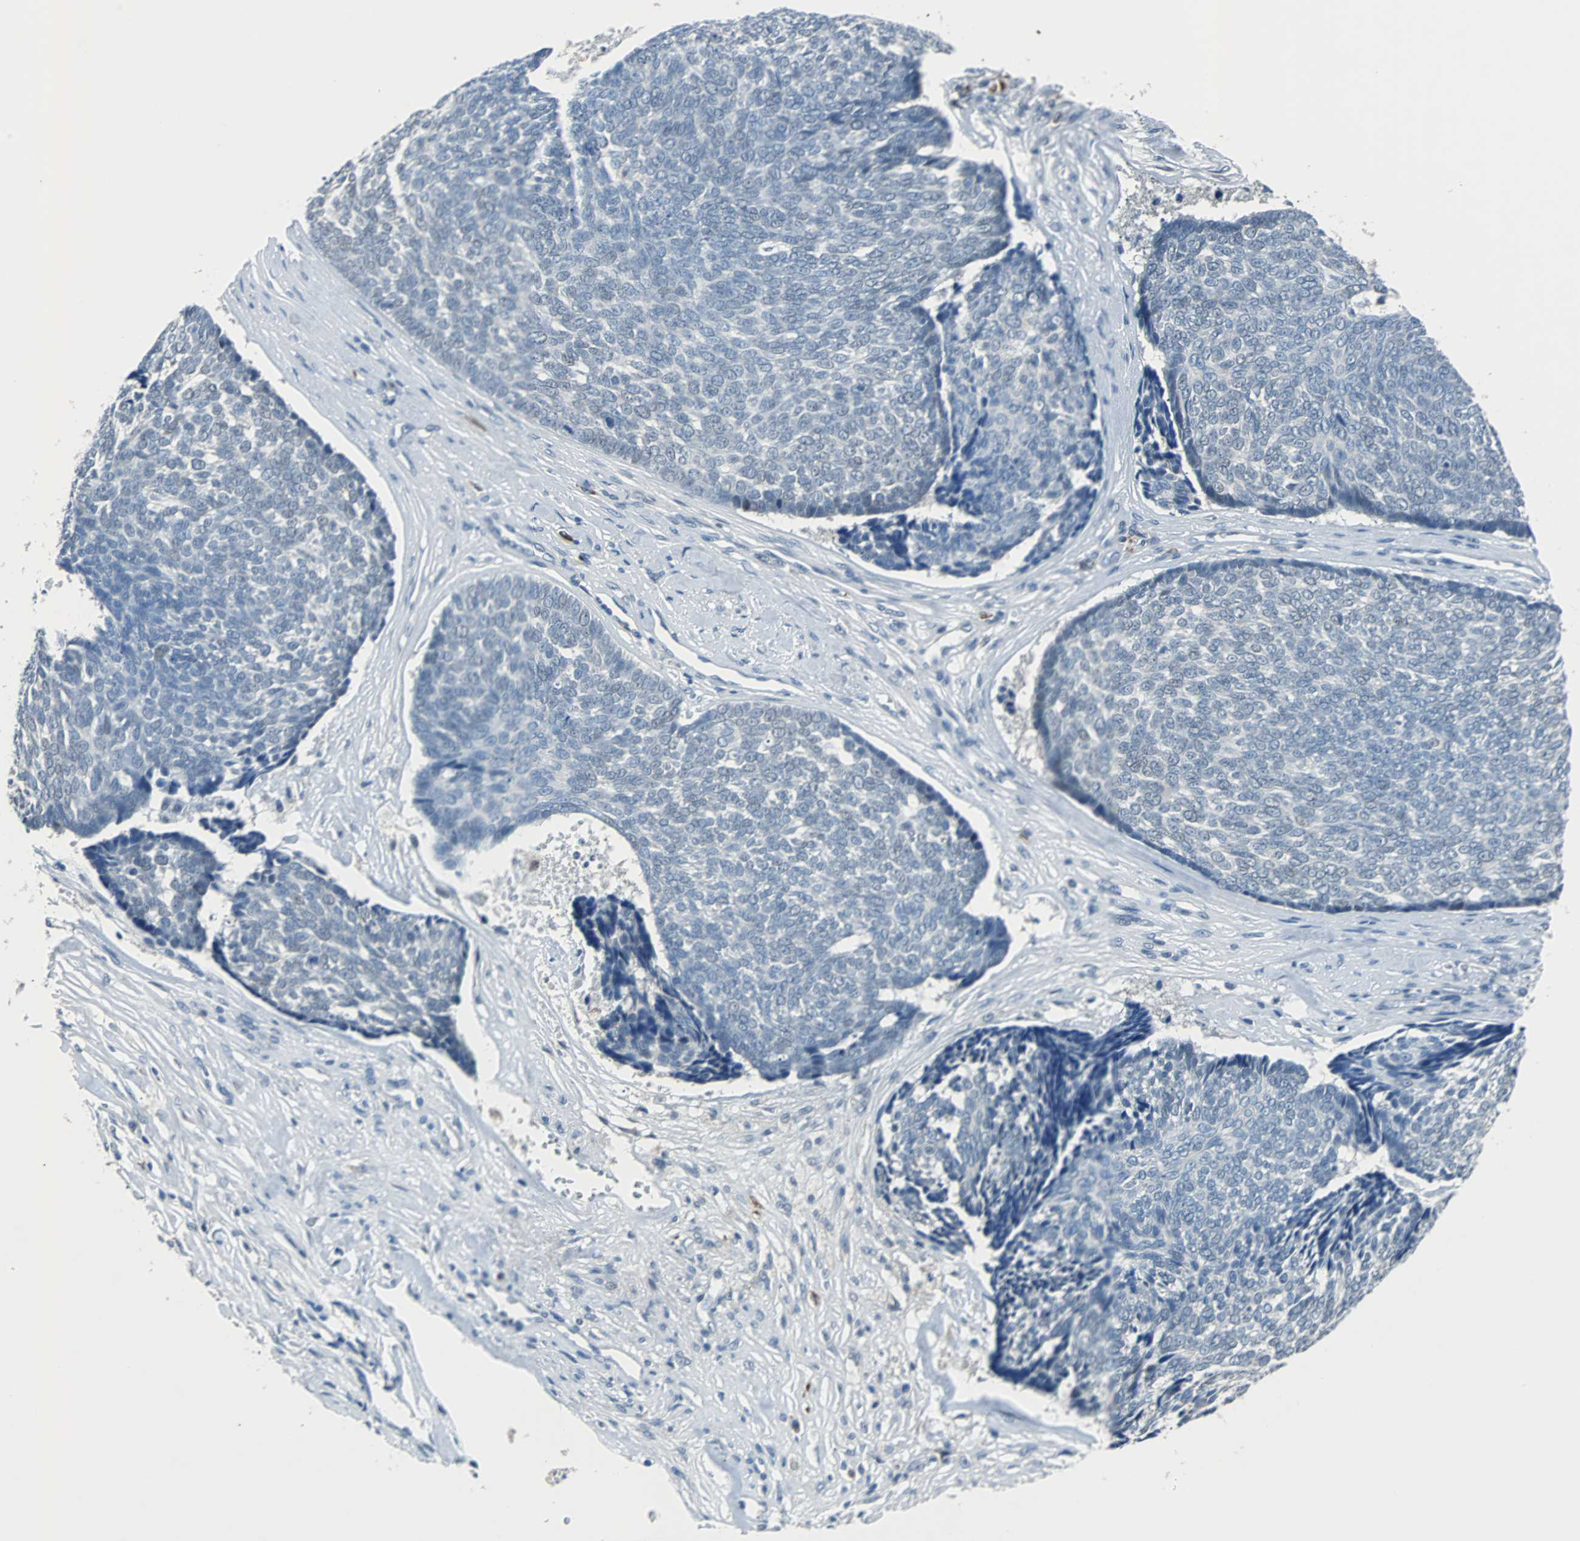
{"staining": {"intensity": "negative", "quantity": "none", "location": "none"}, "tissue": "skin cancer", "cell_type": "Tumor cells", "image_type": "cancer", "snomed": [{"axis": "morphology", "description": "Basal cell carcinoma"}, {"axis": "topography", "description": "Skin"}], "caption": "Immunohistochemistry (IHC) of skin cancer reveals no staining in tumor cells.", "gene": "USP28", "patient": {"sex": "male", "age": 84}}